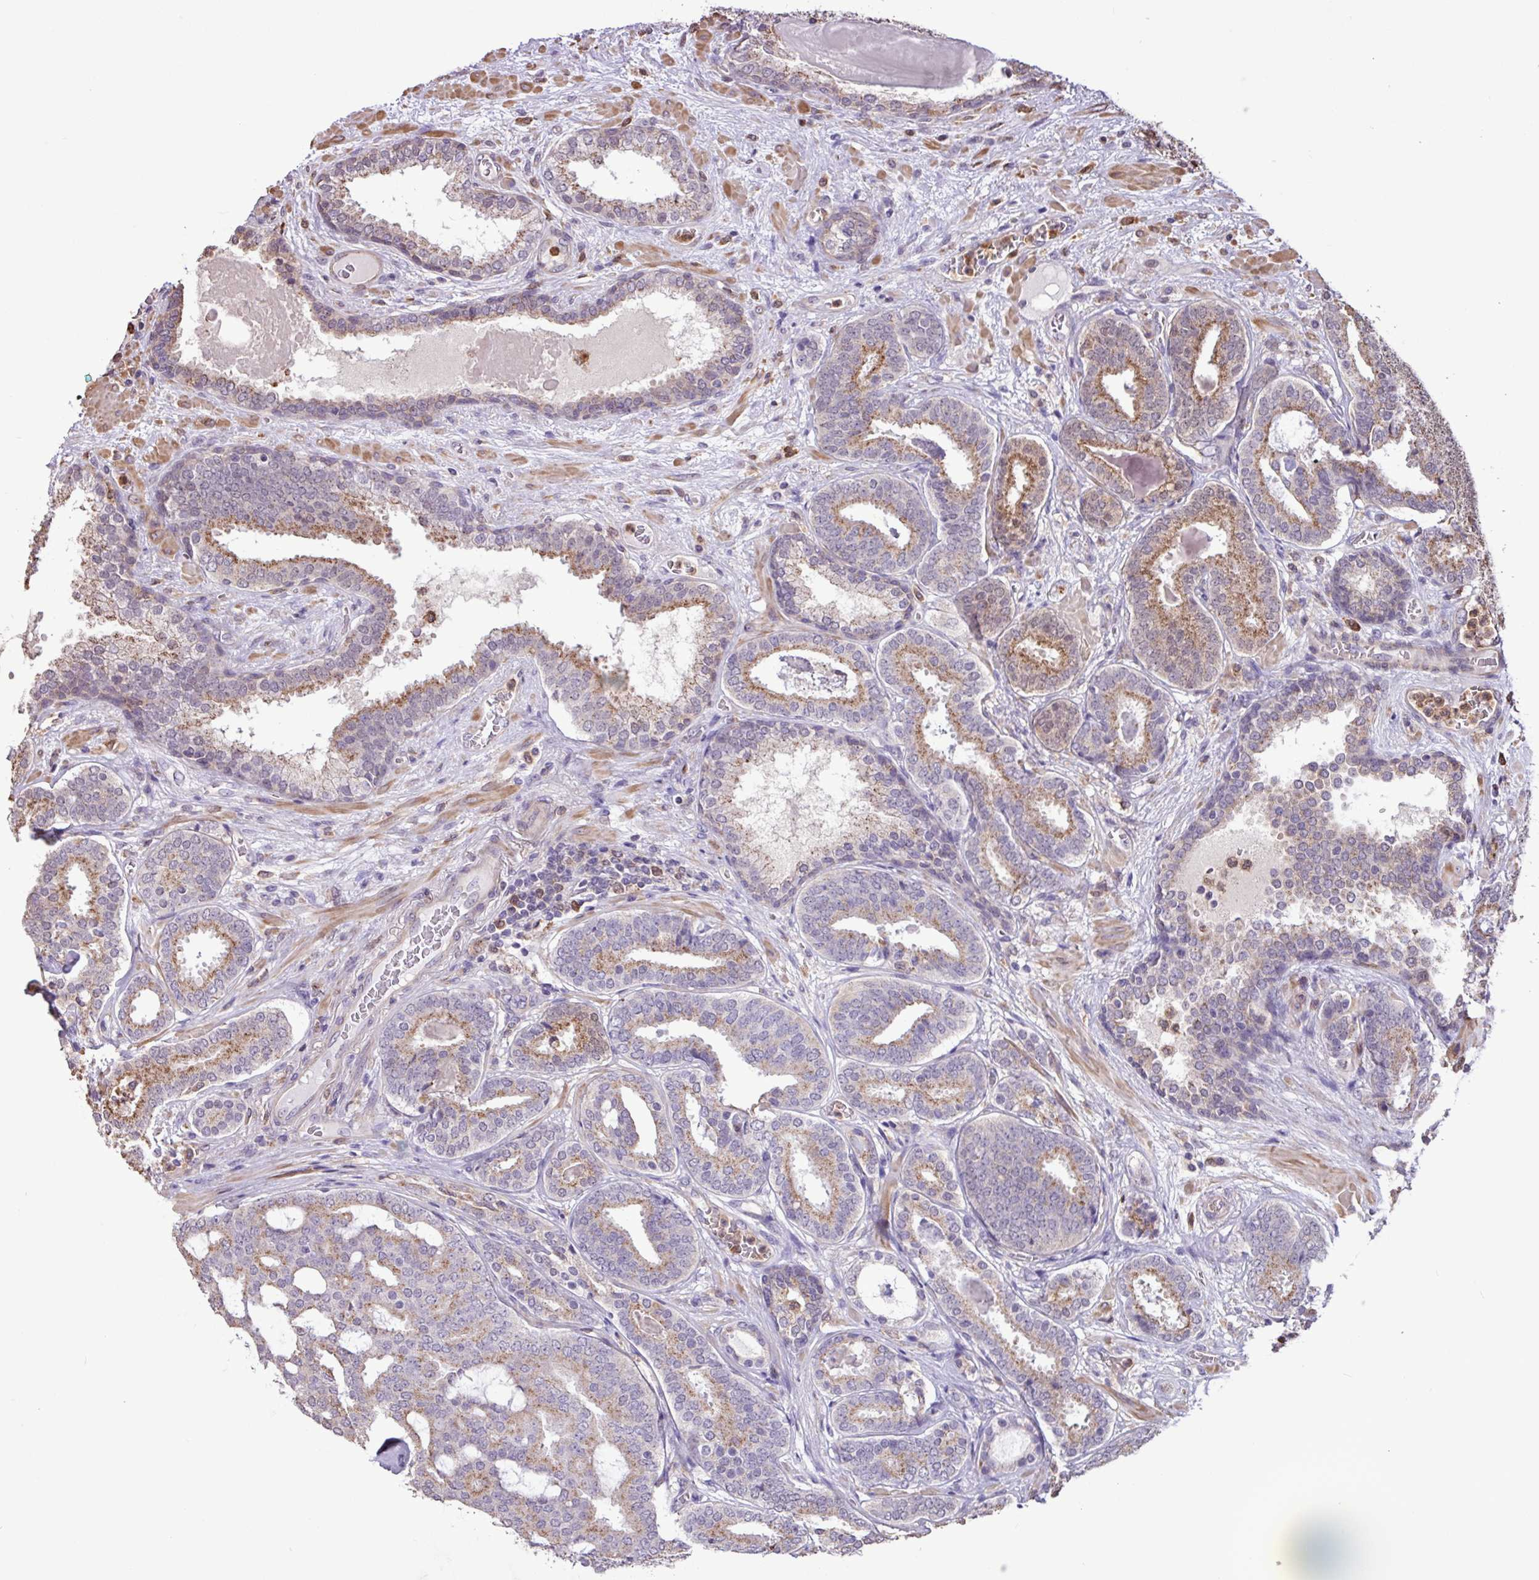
{"staining": {"intensity": "moderate", "quantity": "25%-75%", "location": "cytoplasmic/membranous"}, "tissue": "prostate cancer", "cell_type": "Tumor cells", "image_type": "cancer", "snomed": [{"axis": "morphology", "description": "Adenocarcinoma, High grade"}, {"axis": "topography", "description": "Prostate"}], "caption": "The image displays staining of prostate cancer (high-grade adenocarcinoma), revealing moderate cytoplasmic/membranous protein positivity (brown color) within tumor cells.", "gene": "CHST11", "patient": {"sex": "male", "age": 65}}